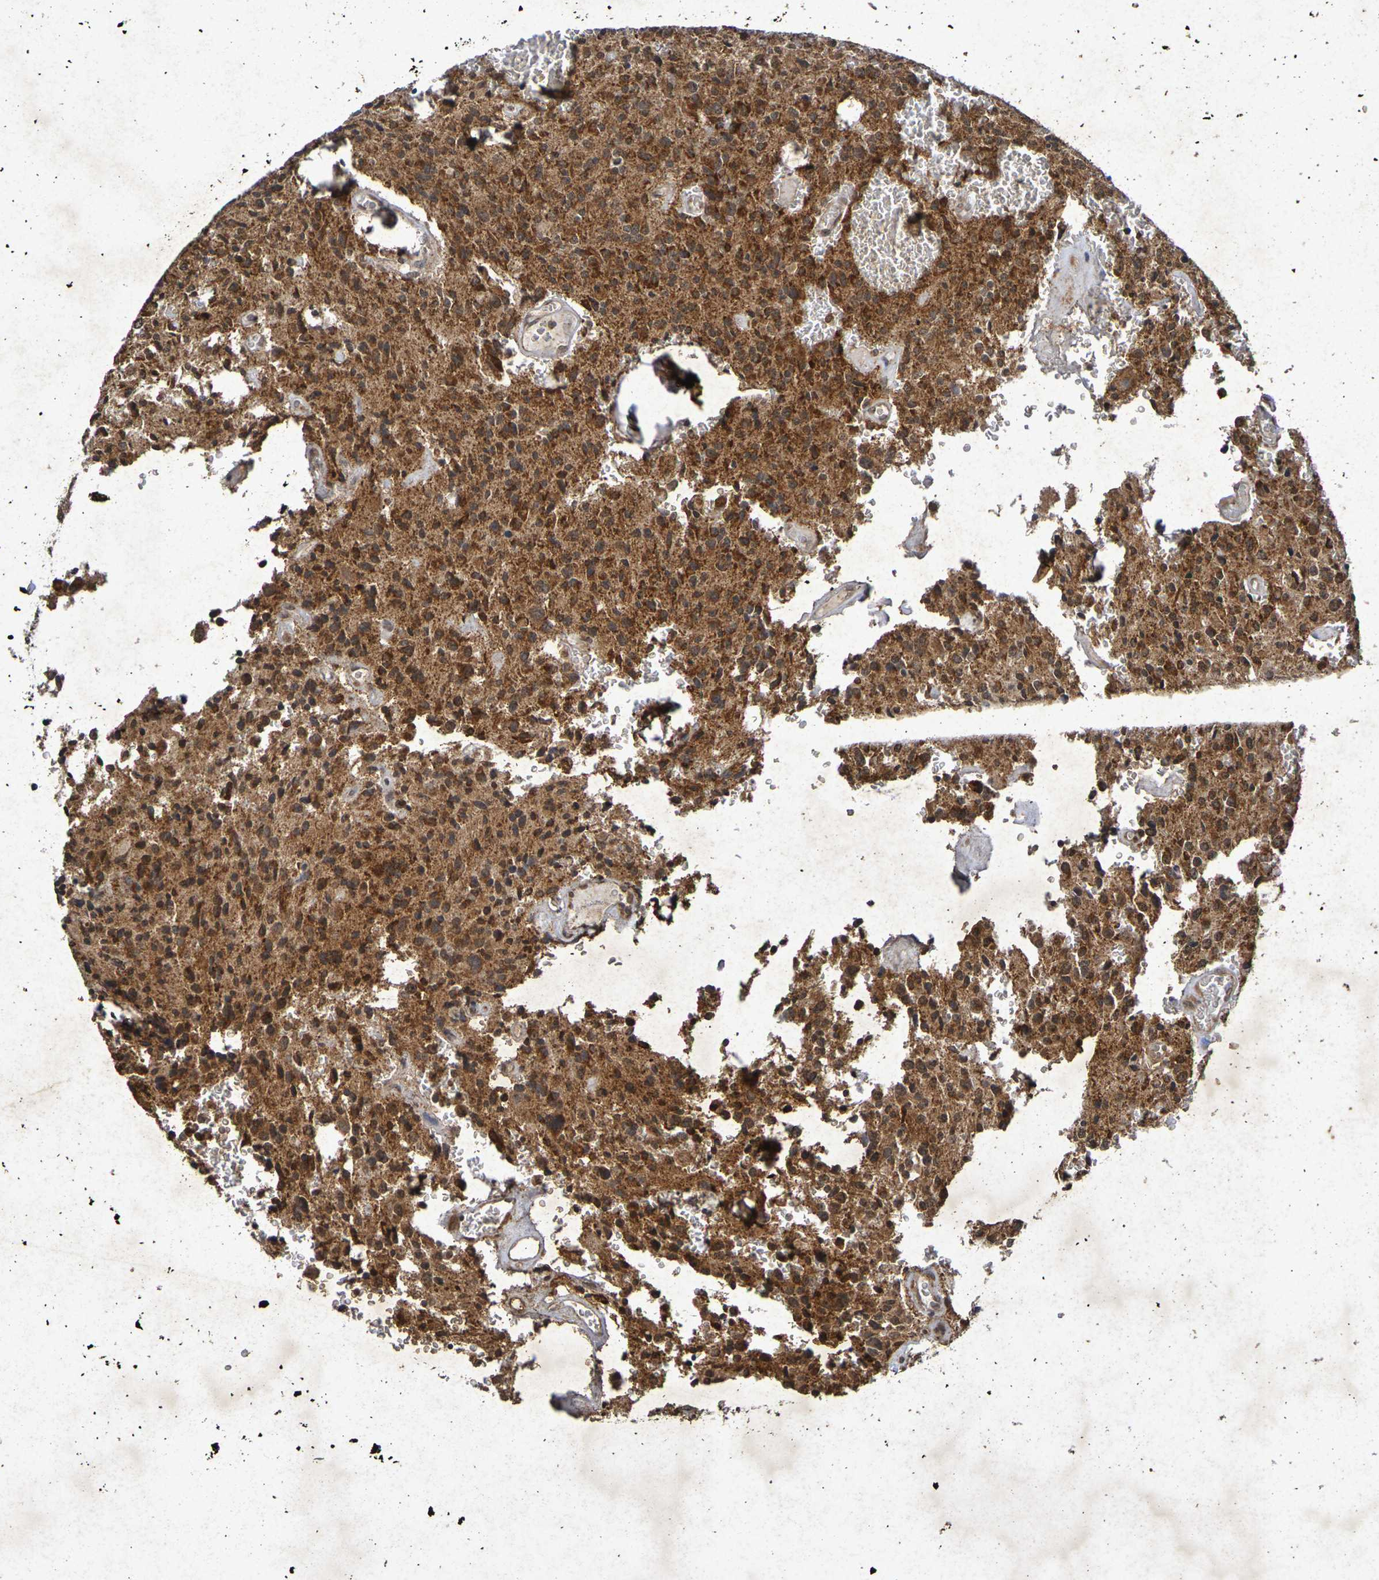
{"staining": {"intensity": "strong", "quantity": ">75%", "location": "cytoplasmic/membranous,nuclear"}, "tissue": "glioma", "cell_type": "Tumor cells", "image_type": "cancer", "snomed": [{"axis": "morphology", "description": "Glioma, malignant, Low grade"}, {"axis": "topography", "description": "Brain"}], "caption": "Glioma was stained to show a protein in brown. There is high levels of strong cytoplasmic/membranous and nuclear expression in about >75% of tumor cells. (DAB IHC, brown staining for protein, blue staining for nuclei).", "gene": "GUCY1A2", "patient": {"sex": "male", "age": 58}}